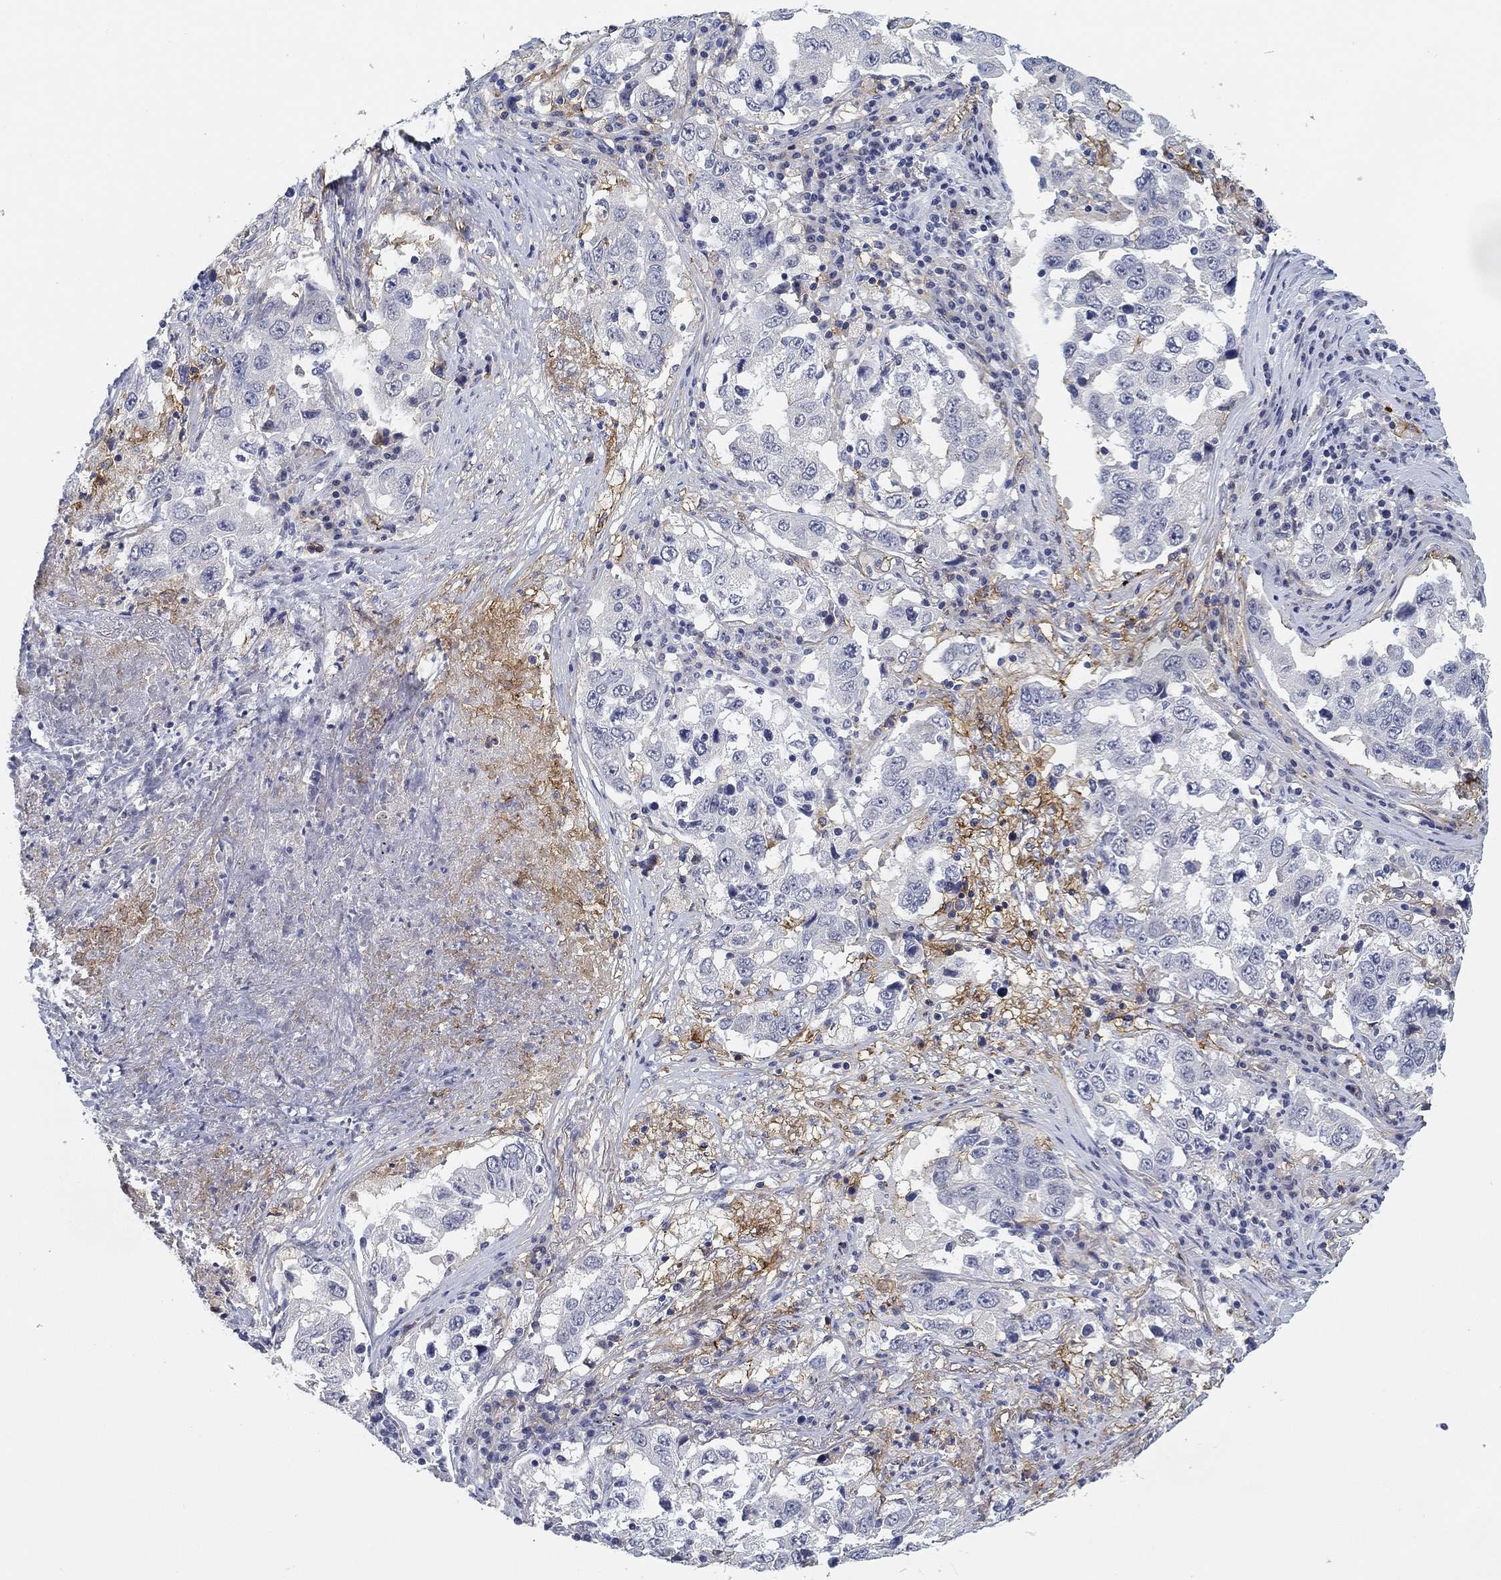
{"staining": {"intensity": "negative", "quantity": "none", "location": "none"}, "tissue": "lung cancer", "cell_type": "Tumor cells", "image_type": "cancer", "snomed": [{"axis": "morphology", "description": "Adenocarcinoma, NOS"}, {"axis": "topography", "description": "Lung"}], "caption": "Immunohistochemical staining of lung cancer (adenocarcinoma) demonstrates no significant expression in tumor cells. The staining was performed using DAB to visualize the protein expression in brown, while the nuclei were stained in blue with hematoxylin (Magnification: 20x).", "gene": "SLC2A5", "patient": {"sex": "male", "age": 73}}